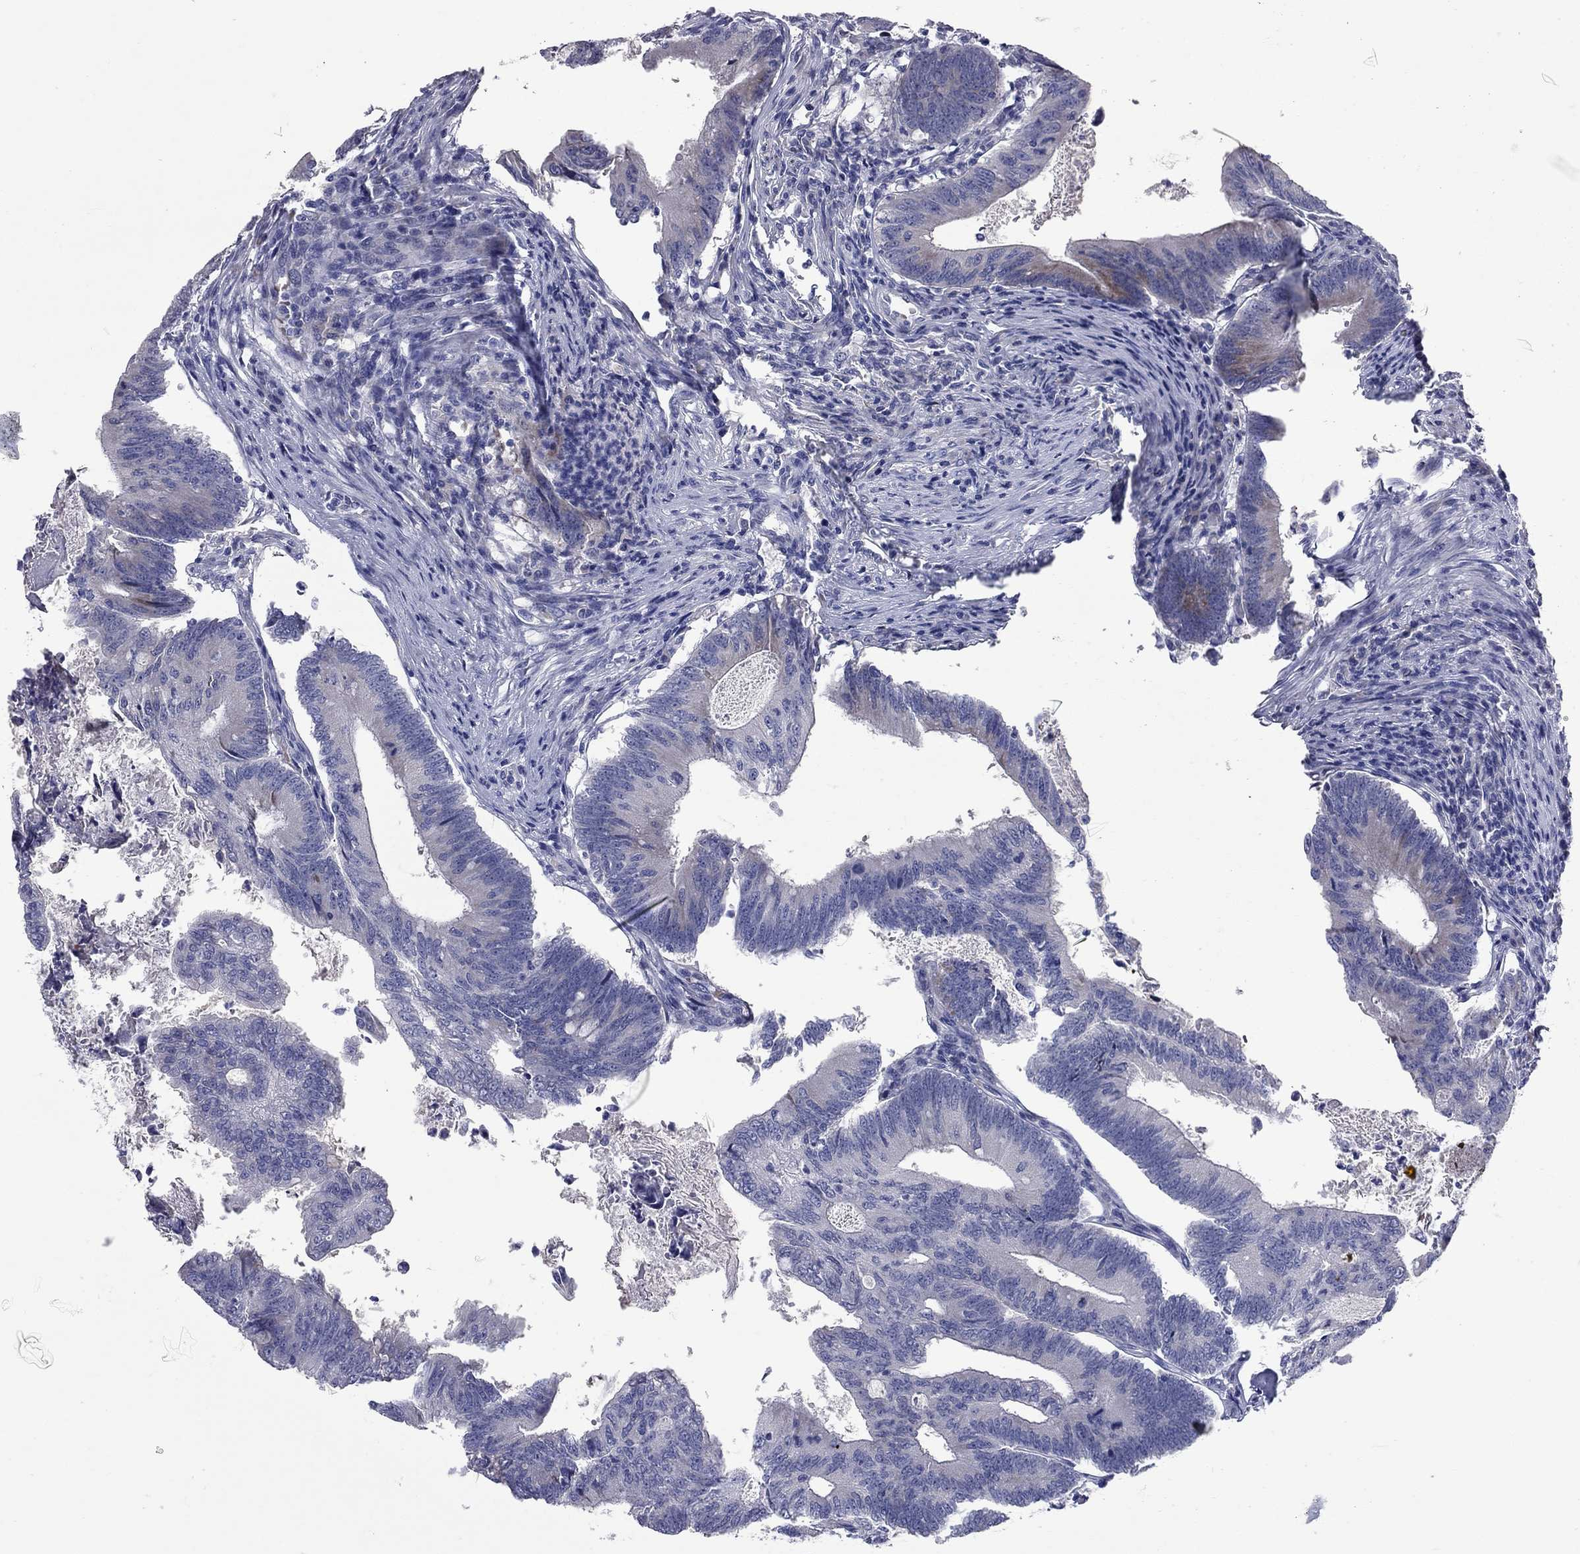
{"staining": {"intensity": "weak", "quantity": "<25%", "location": "cytoplasmic/membranous"}, "tissue": "colorectal cancer", "cell_type": "Tumor cells", "image_type": "cancer", "snomed": [{"axis": "morphology", "description": "Adenocarcinoma, NOS"}, {"axis": "topography", "description": "Colon"}], "caption": "Immunohistochemistry histopathology image of adenocarcinoma (colorectal) stained for a protein (brown), which reveals no staining in tumor cells.", "gene": "UNC119B", "patient": {"sex": "female", "age": 70}}